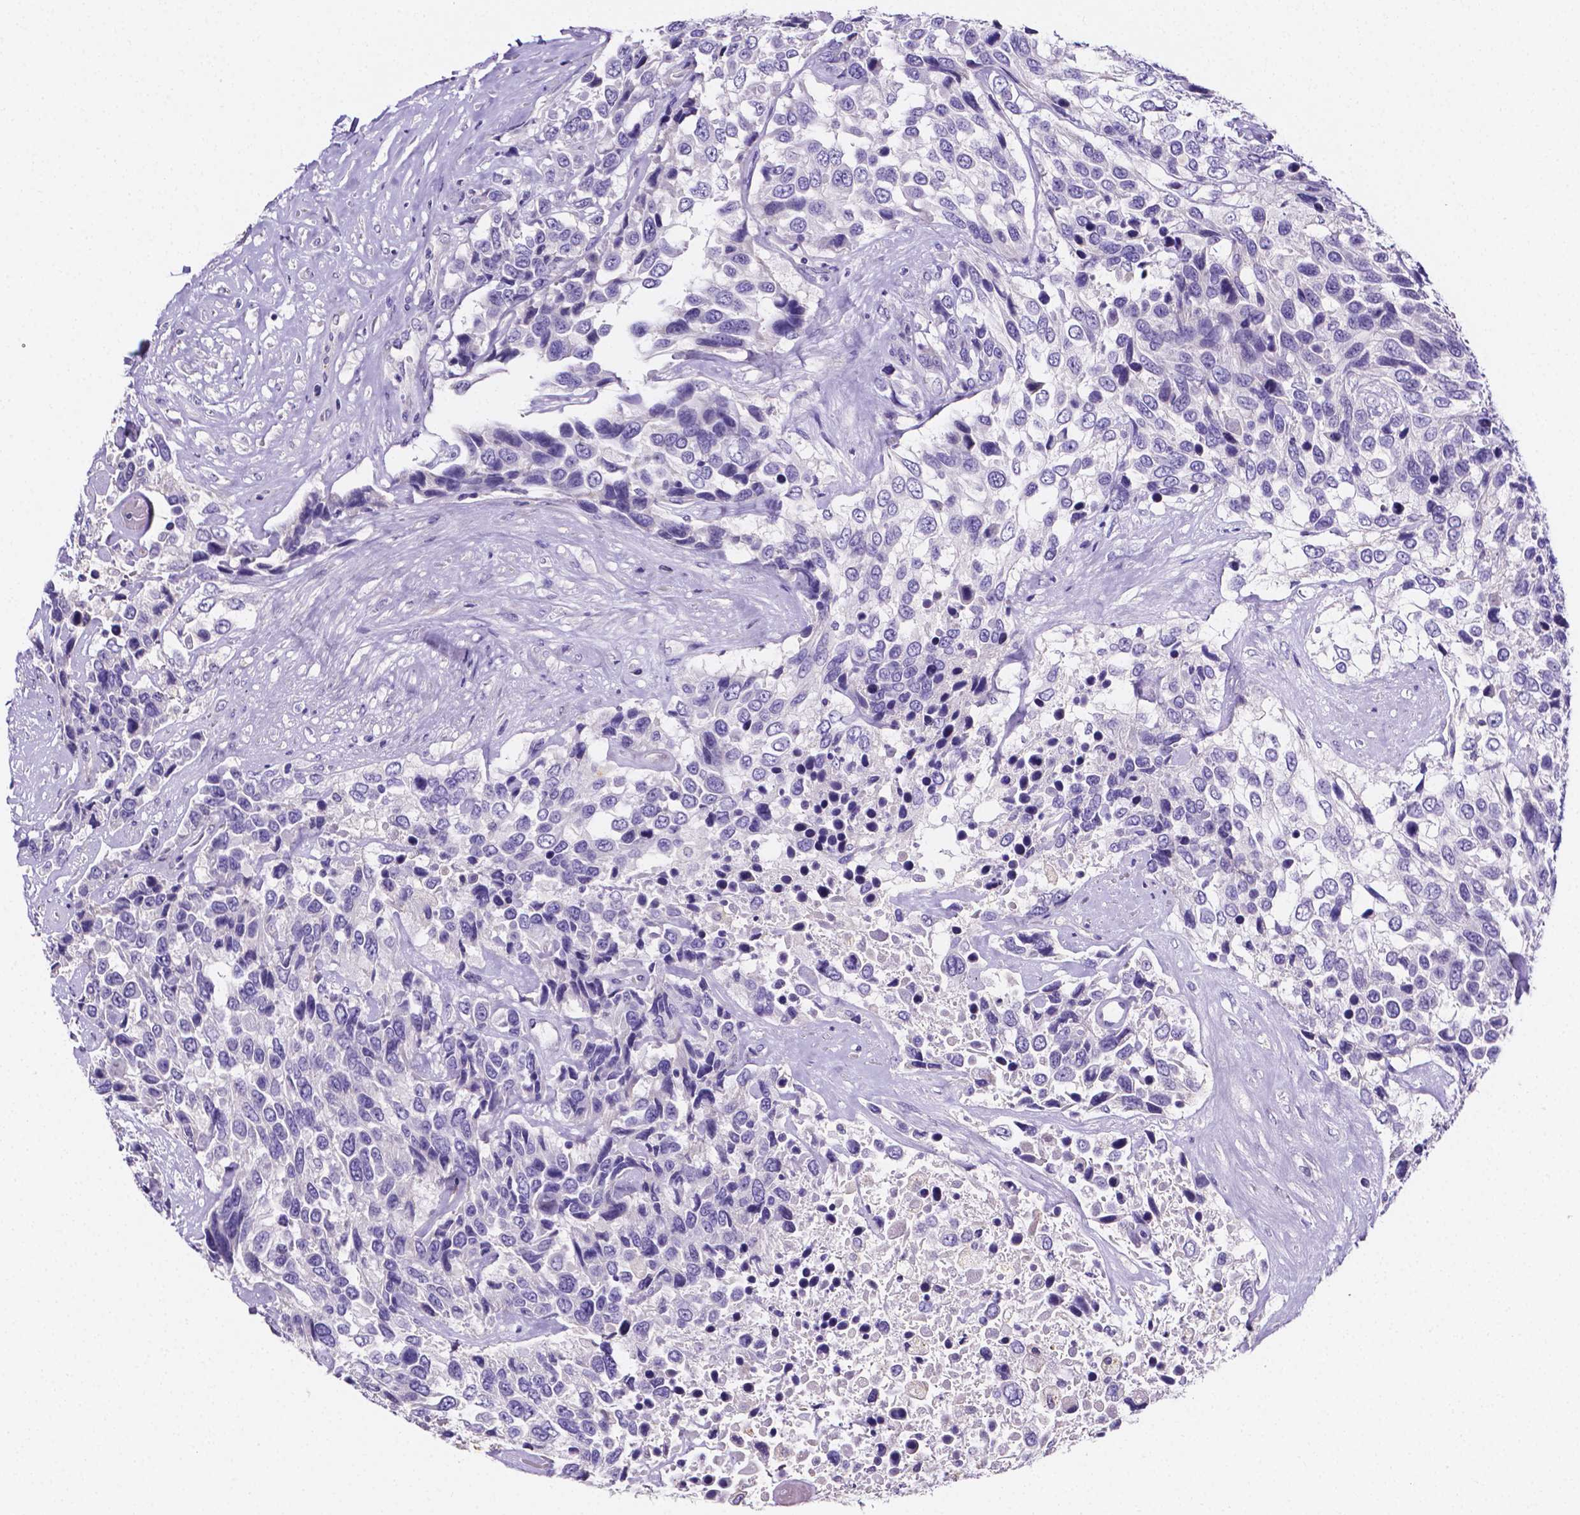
{"staining": {"intensity": "negative", "quantity": "none", "location": "none"}, "tissue": "urothelial cancer", "cell_type": "Tumor cells", "image_type": "cancer", "snomed": [{"axis": "morphology", "description": "Urothelial carcinoma, High grade"}, {"axis": "topography", "description": "Urinary bladder"}], "caption": "High-grade urothelial carcinoma stained for a protein using immunohistochemistry (IHC) demonstrates no positivity tumor cells.", "gene": "NRGN", "patient": {"sex": "female", "age": 70}}